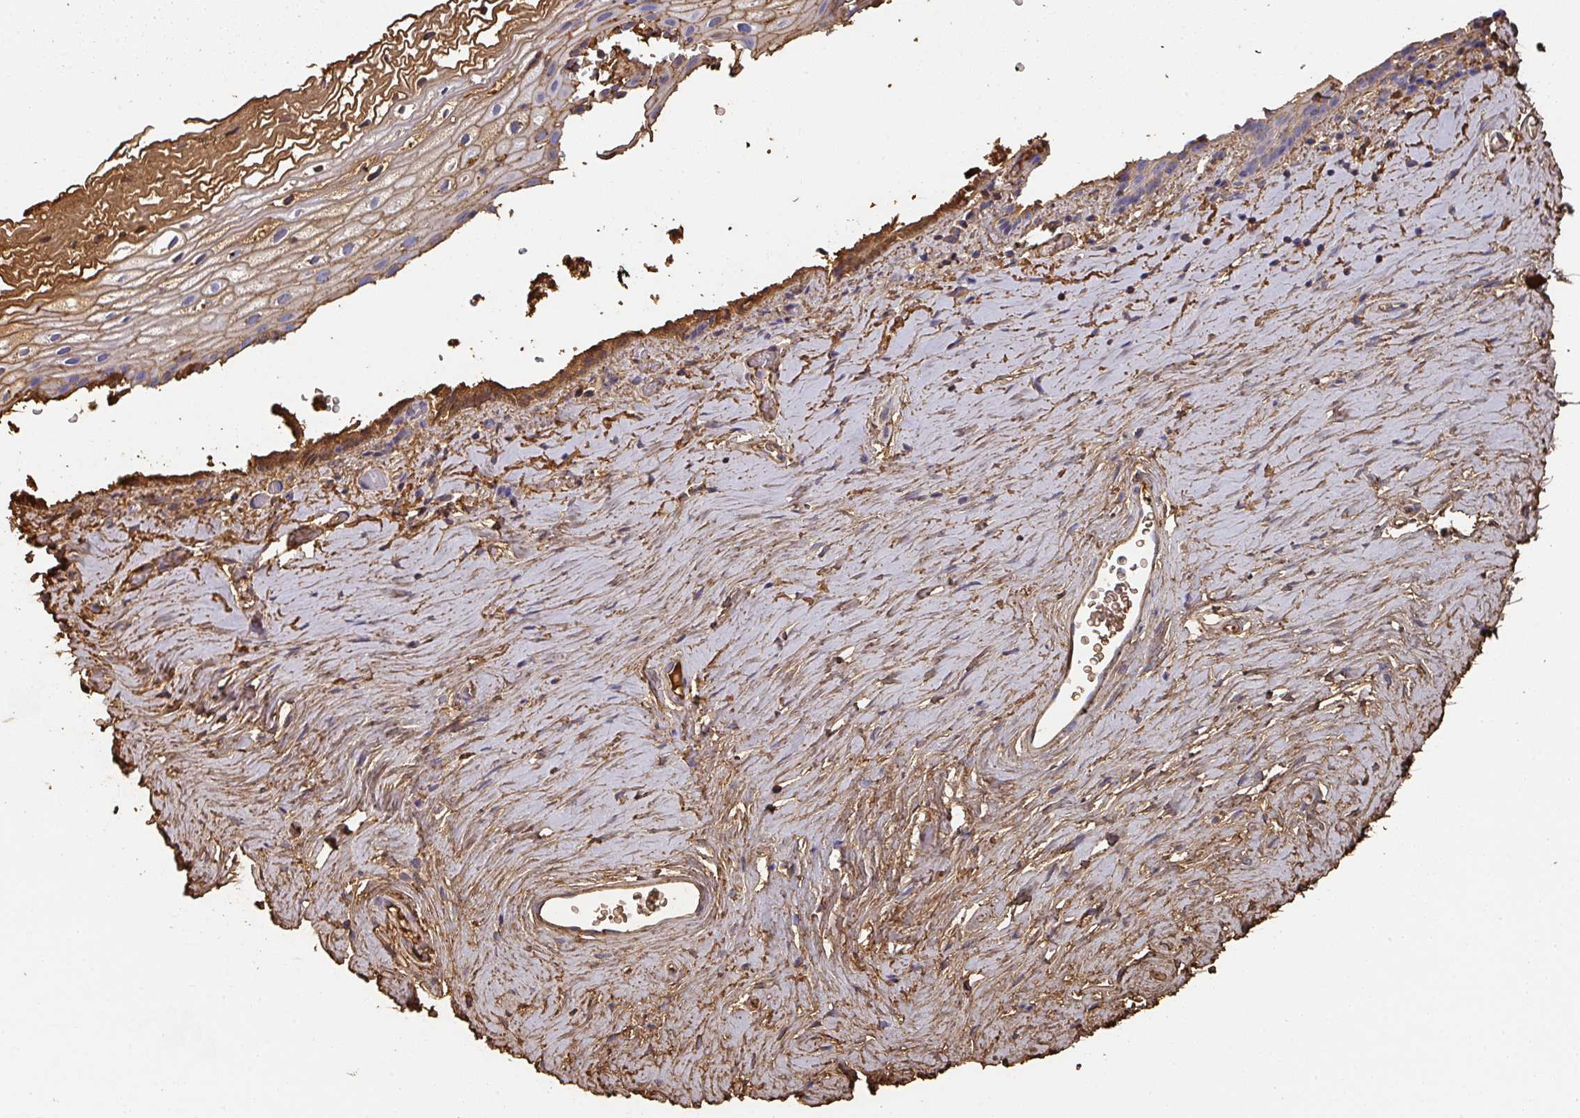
{"staining": {"intensity": "moderate", "quantity": "<25%", "location": "cytoplasmic/membranous"}, "tissue": "vagina", "cell_type": "Squamous epithelial cells", "image_type": "normal", "snomed": [{"axis": "morphology", "description": "Normal tissue, NOS"}, {"axis": "morphology", "description": "Adenocarcinoma, NOS"}, {"axis": "topography", "description": "Rectum"}, {"axis": "topography", "description": "Vagina"}, {"axis": "topography", "description": "Peripheral nerve tissue"}], "caption": "This histopathology image exhibits unremarkable vagina stained with immunohistochemistry to label a protein in brown. The cytoplasmic/membranous of squamous epithelial cells show moderate positivity for the protein. Nuclei are counter-stained blue.", "gene": "ALB", "patient": {"sex": "female", "age": 71}}